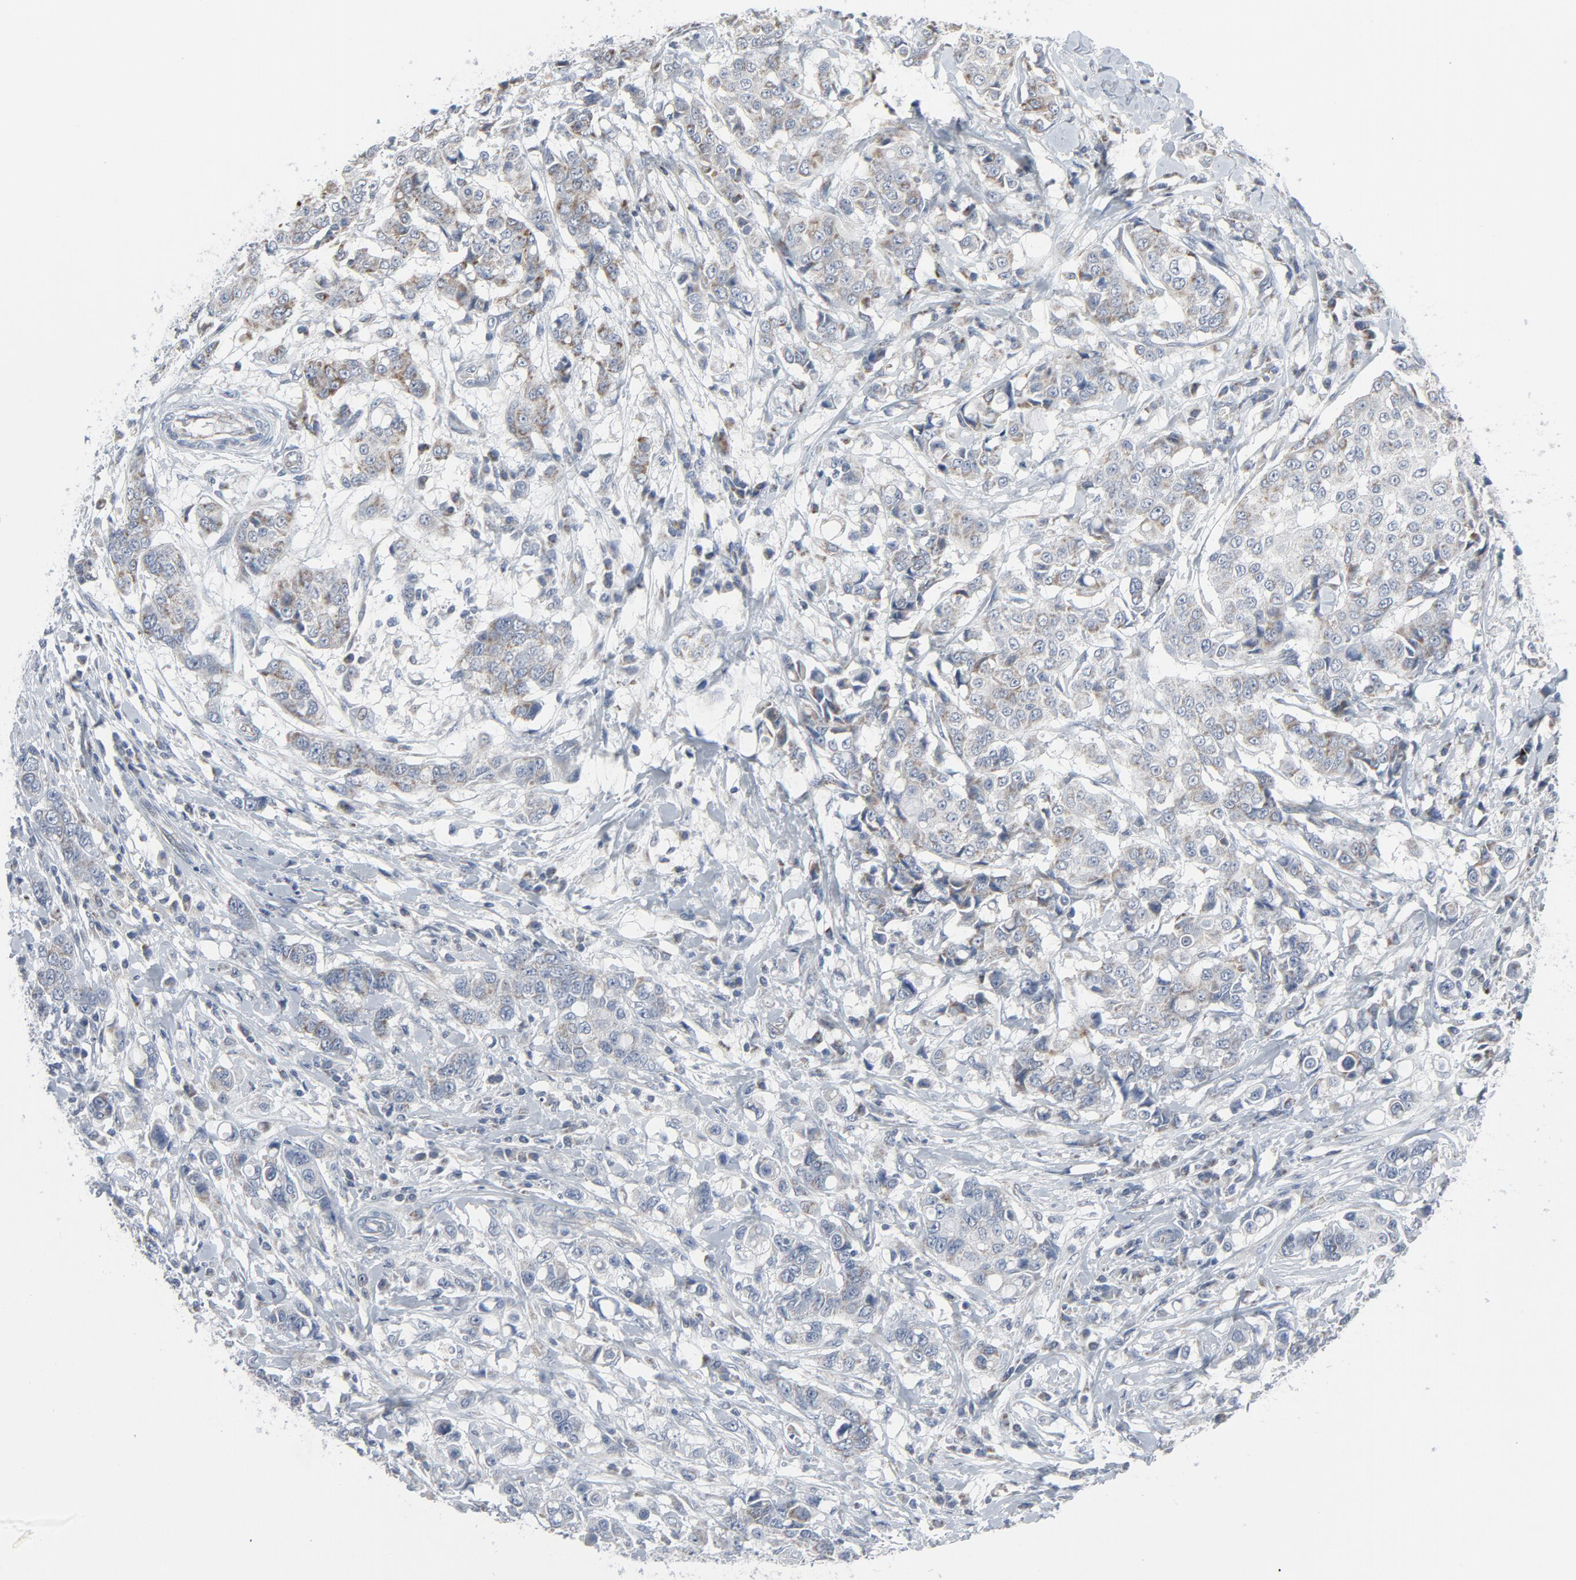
{"staining": {"intensity": "weak", "quantity": "<25%", "location": "cytoplasmic/membranous"}, "tissue": "breast cancer", "cell_type": "Tumor cells", "image_type": "cancer", "snomed": [{"axis": "morphology", "description": "Duct carcinoma"}, {"axis": "topography", "description": "Breast"}], "caption": "An image of breast infiltrating ductal carcinoma stained for a protein demonstrates no brown staining in tumor cells. (Brightfield microscopy of DAB IHC at high magnification).", "gene": "GPX2", "patient": {"sex": "female", "age": 27}}